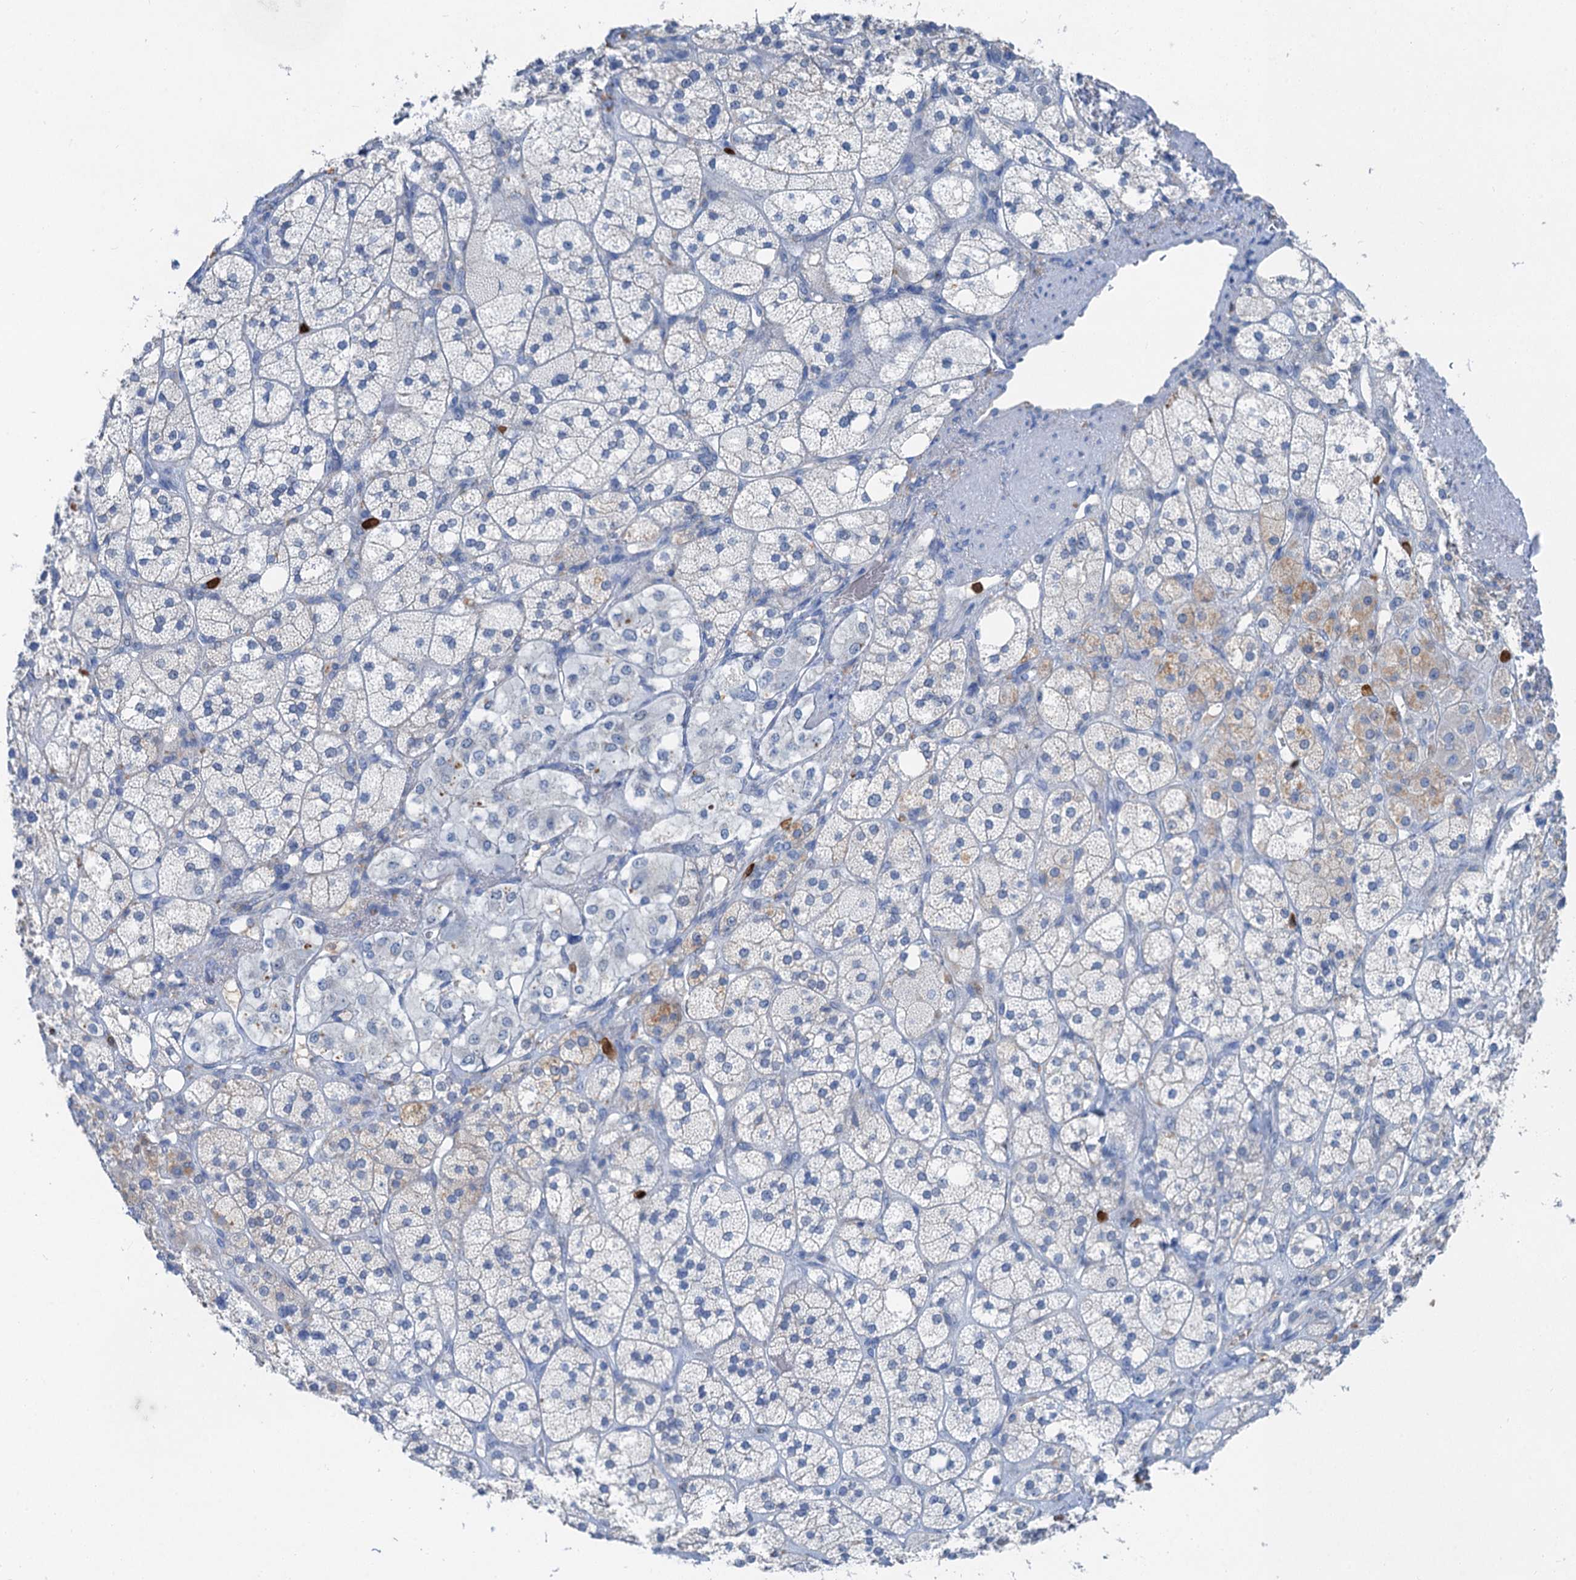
{"staining": {"intensity": "weak", "quantity": "<25%", "location": "cytoplasmic/membranous"}, "tissue": "adrenal gland", "cell_type": "Glandular cells", "image_type": "normal", "snomed": [{"axis": "morphology", "description": "Normal tissue, NOS"}, {"axis": "topography", "description": "Adrenal gland"}], "caption": "Human adrenal gland stained for a protein using IHC displays no expression in glandular cells.", "gene": "OTOA", "patient": {"sex": "male", "age": 61}}